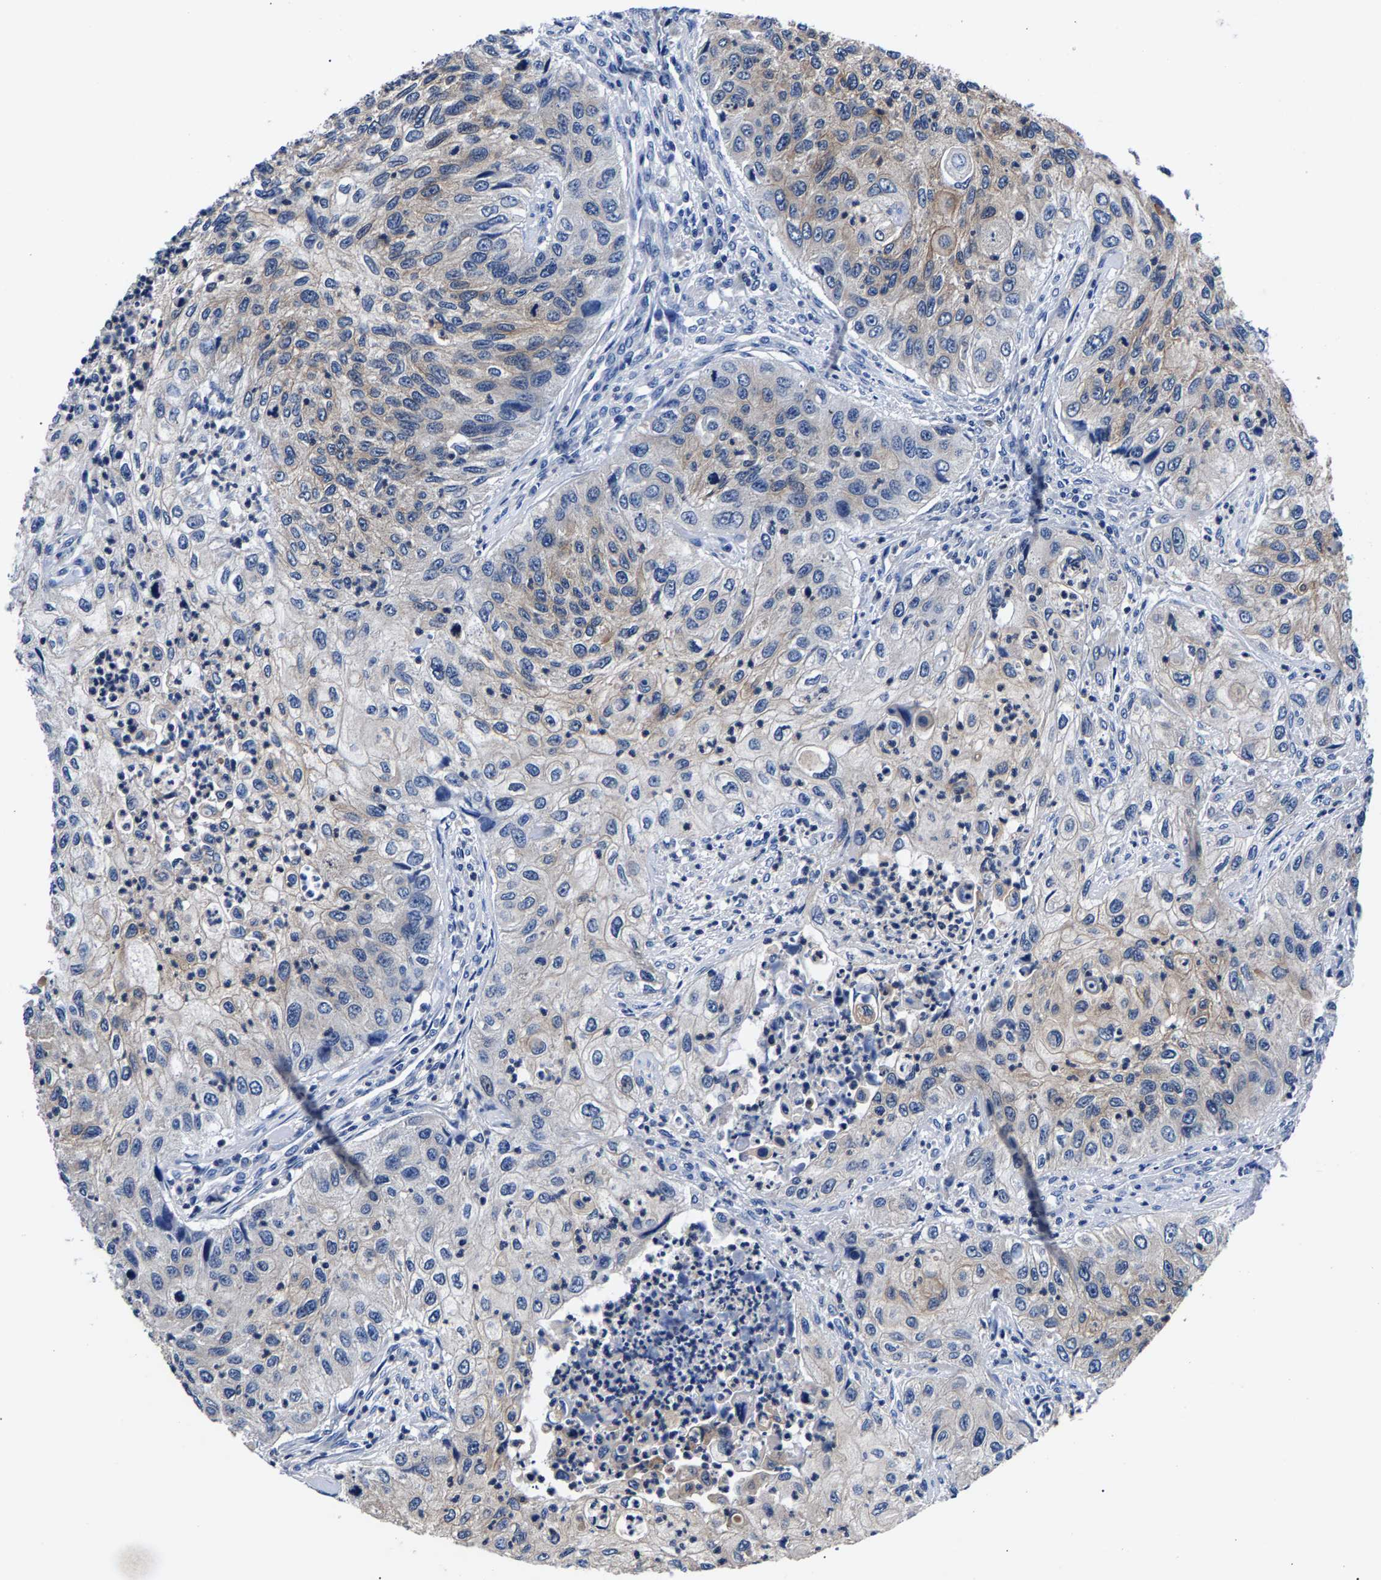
{"staining": {"intensity": "weak", "quantity": "<25%", "location": "cytoplasmic/membranous"}, "tissue": "urothelial cancer", "cell_type": "Tumor cells", "image_type": "cancer", "snomed": [{"axis": "morphology", "description": "Urothelial carcinoma, High grade"}, {"axis": "topography", "description": "Urinary bladder"}], "caption": "IHC of urothelial carcinoma (high-grade) exhibits no expression in tumor cells.", "gene": "PHF24", "patient": {"sex": "female", "age": 60}}